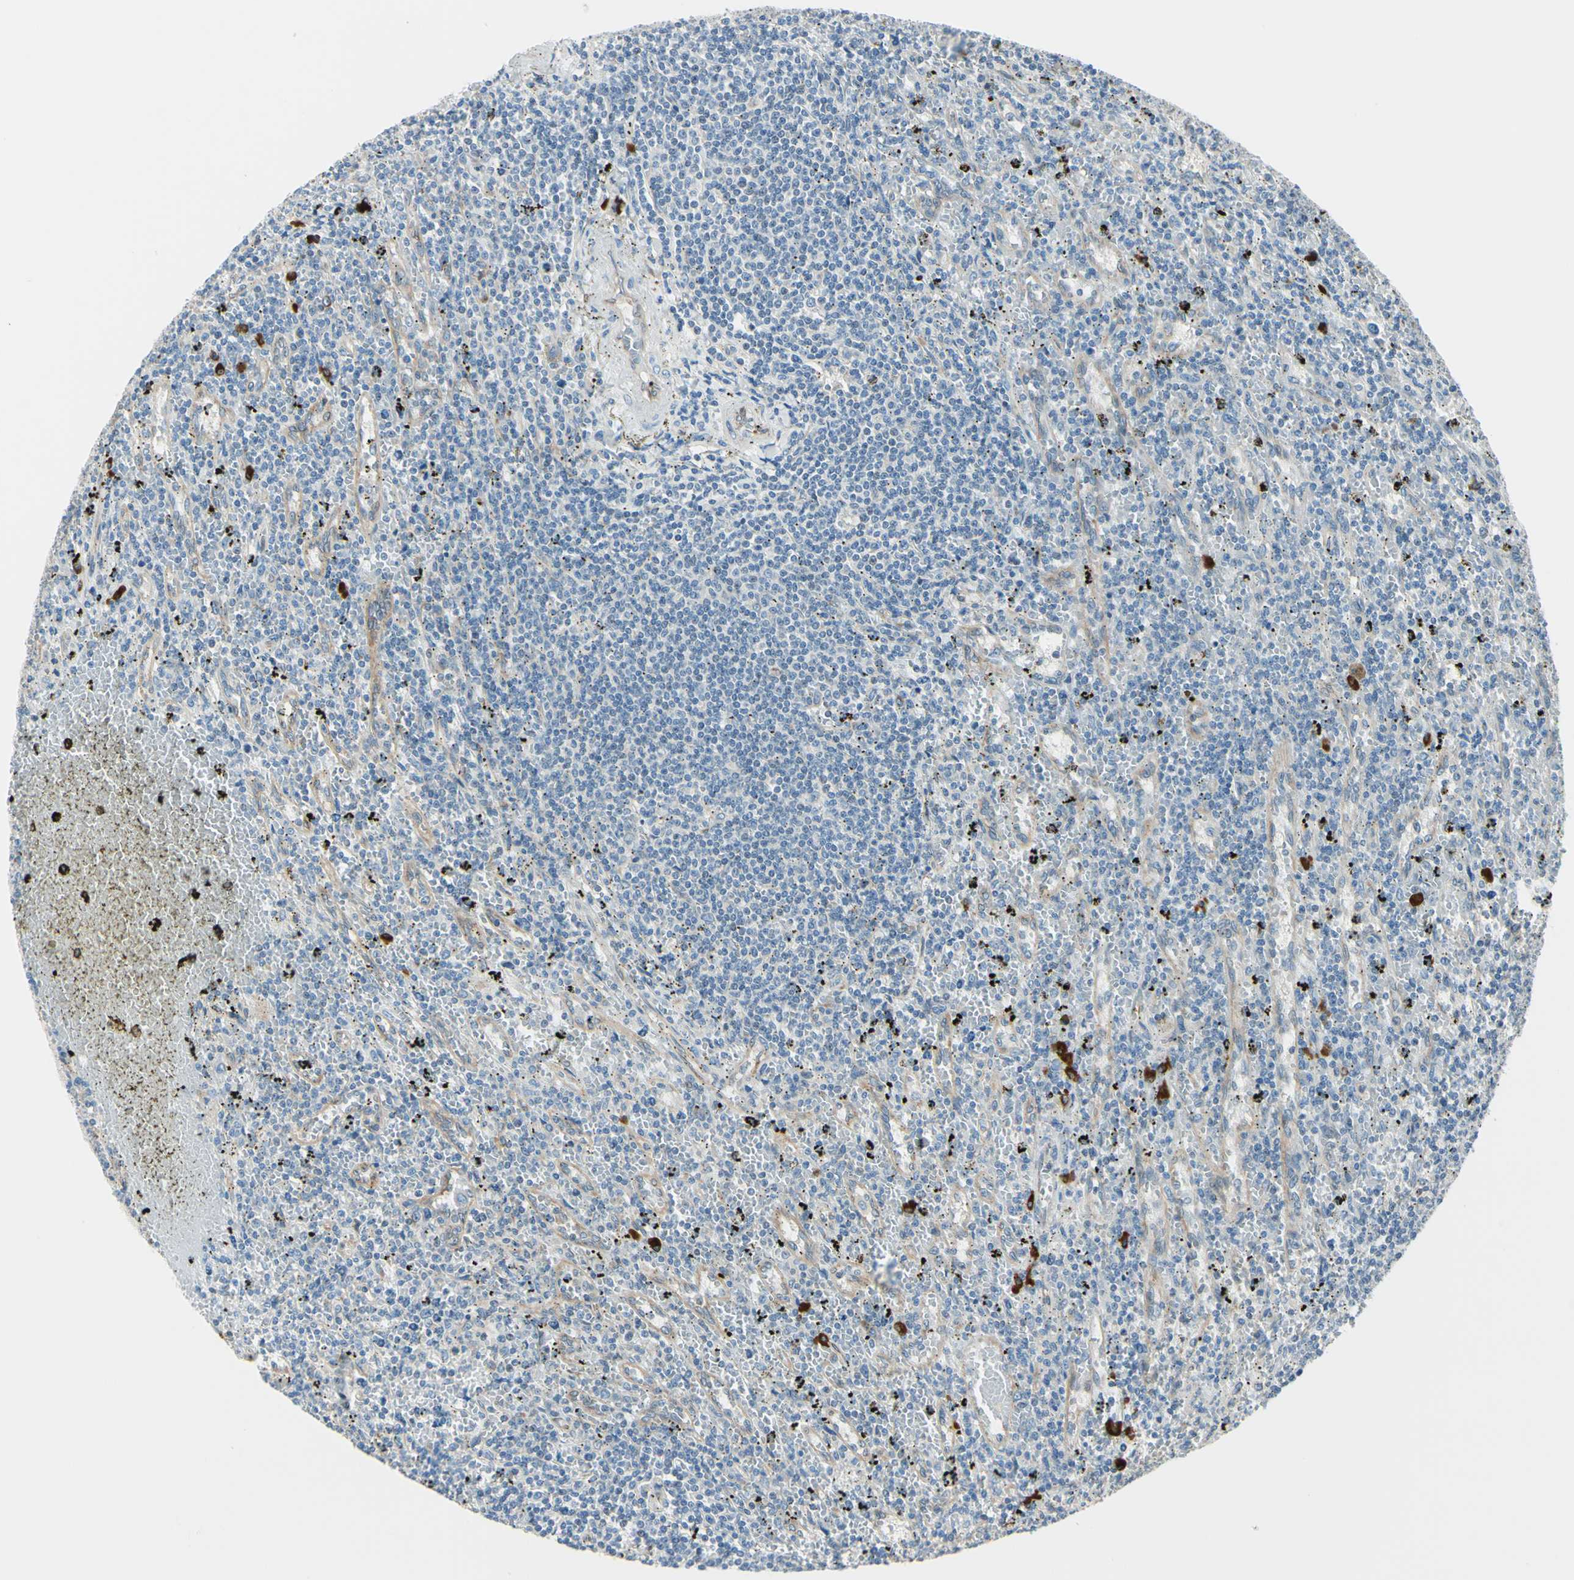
{"staining": {"intensity": "negative", "quantity": "none", "location": "none"}, "tissue": "lymphoma", "cell_type": "Tumor cells", "image_type": "cancer", "snomed": [{"axis": "morphology", "description": "Malignant lymphoma, non-Hodgkin's type, Low grade"}, {"axis": "topography", "description": "Spleen"}], "caption": "An image of lymphoma stained for a protein exhibits no brown staining in tumor cells.", "gene": "SELENOS", "patient": {"sex": "male", "age": 76}}